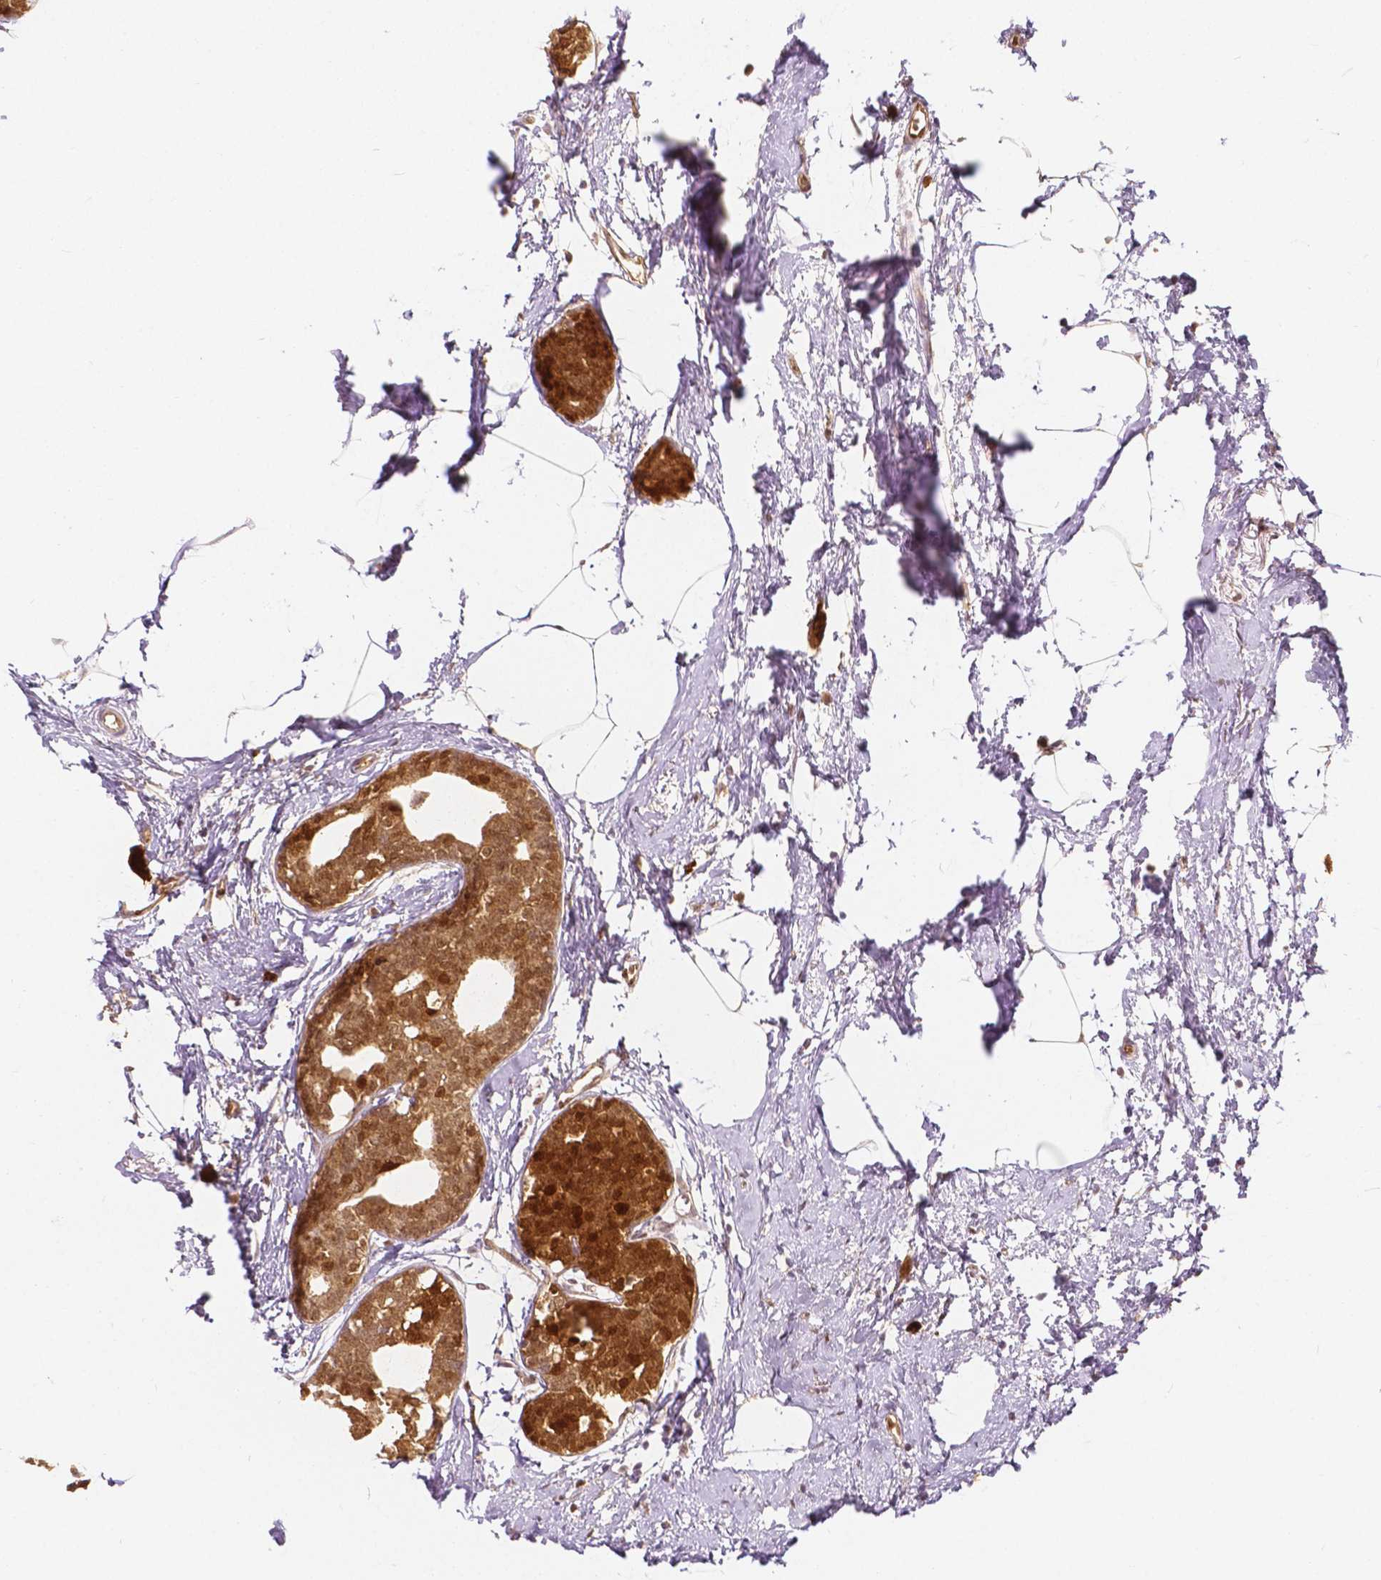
{"staining": {"intensity": "moderate", "quantity": ">75%", "location": "cytoplasmic/membranous,nuclear"}, "tissue": "breast cancer", "cell_type": "Tumor cells", "image_type": "cancer", "snomed": [{"axis": "morphology", "description": "Duct carcinoma"}, {"axis": "topography", "description": "Breast"}], "caption": "A medium amount of moderate cytoplasmic/membranous and nuclear positivity is identified in about >75% of tumor cells in breast cancer (invasive ductal carcinoma) tissue. (DAB IHC, brown staining for protein, blue staining for nuclei).", "gene": "NAPRT", "patient": {"sex": "female", "age": 40}}